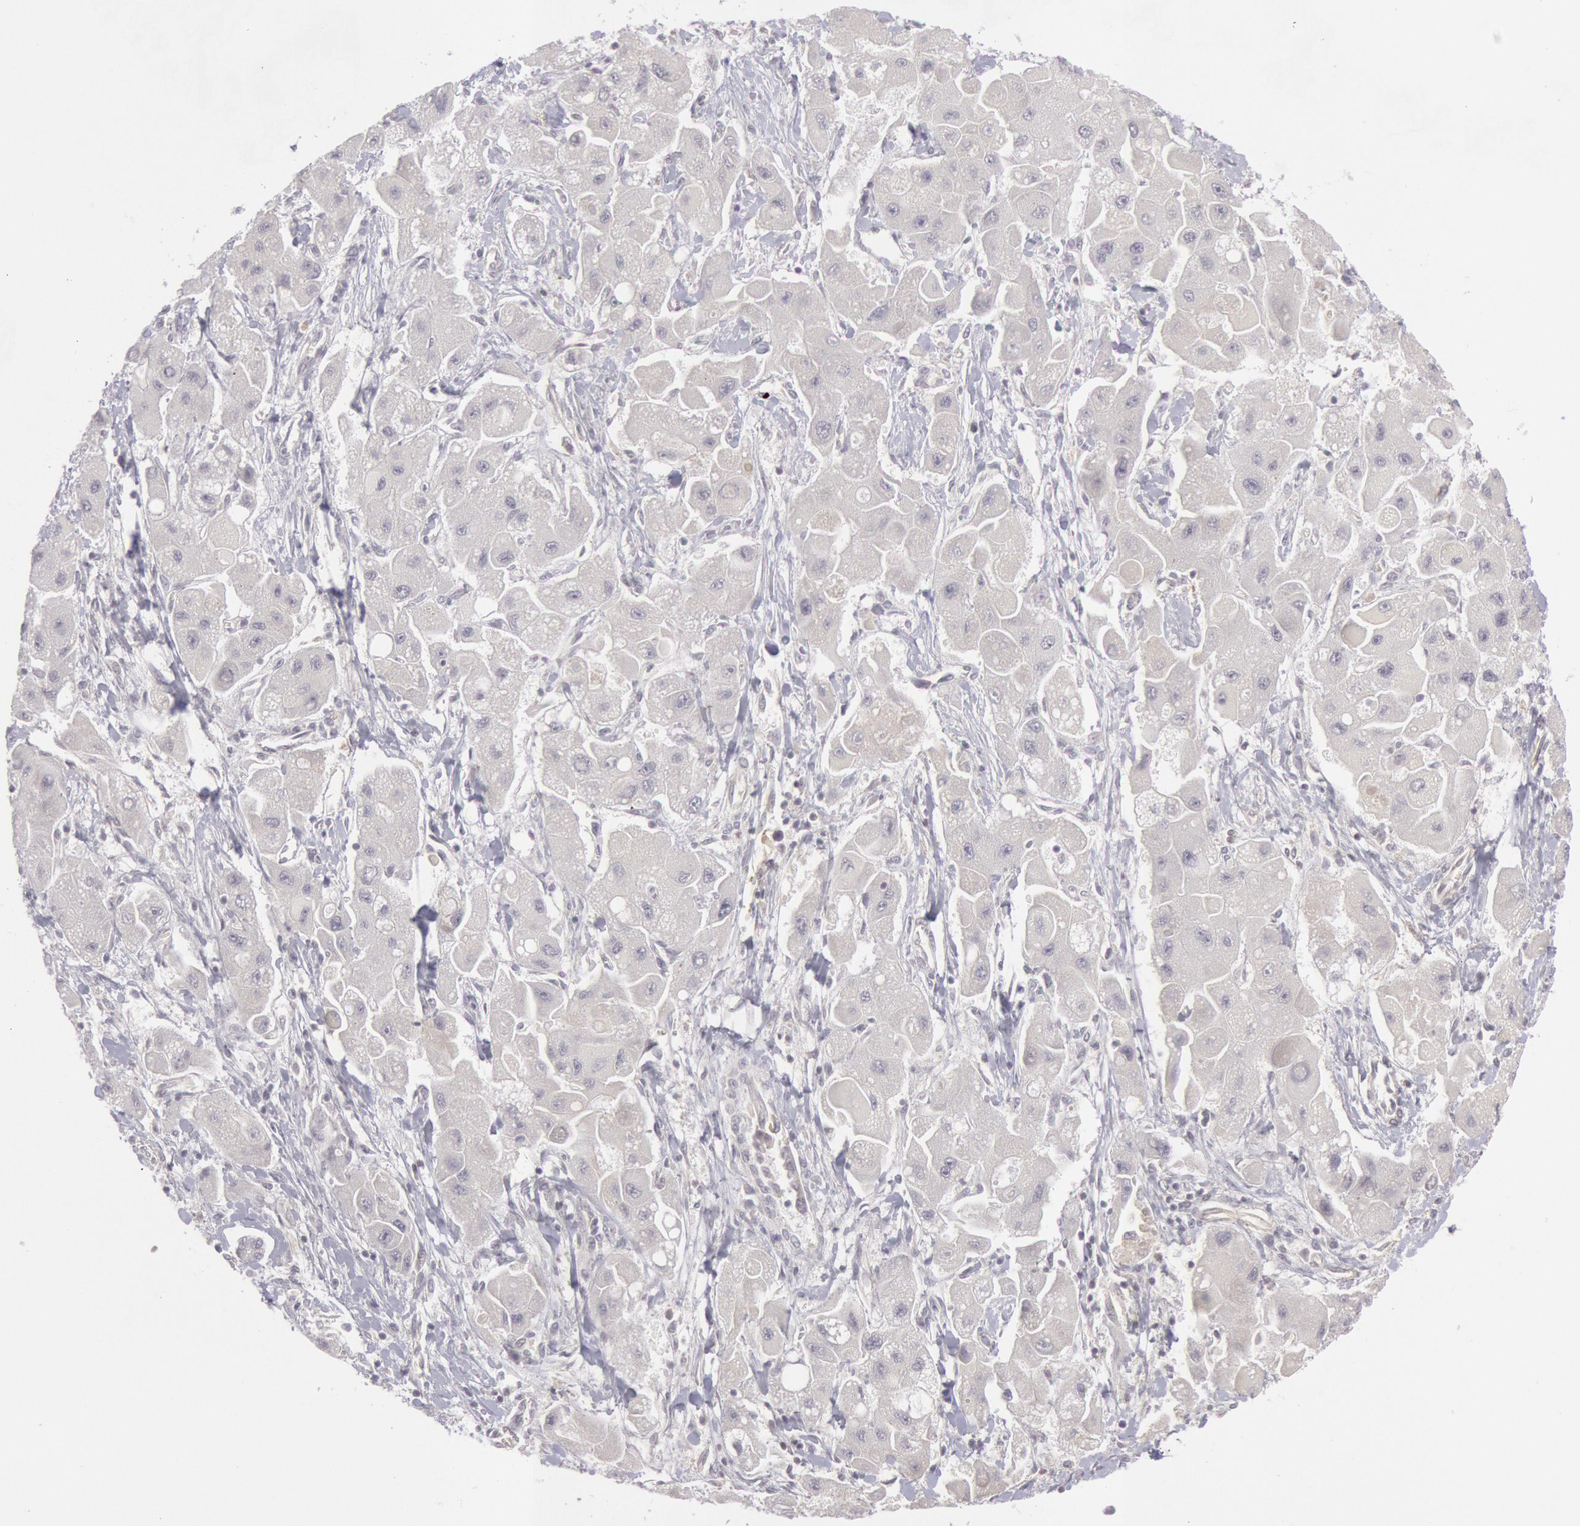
{"staining": {"intensity": "negative", "quantity": "none", "location": "none"}, "tissue": "liver cancer", "cell_type": "Tumor cells", "image_type": "cancer", "snomed": [{"axis": "morphology", "description": "Carcinoma, Hepatocellular, NOS"}, {"axis": "topography", "description": "Liver"}], "caption": "The immunohistochemistry image has no significant positivity in tumor cells of liver hepatocellular carcinoma tissue.", "gene": "IKBKB", "patient": {"sex": "male", "age": 24}}